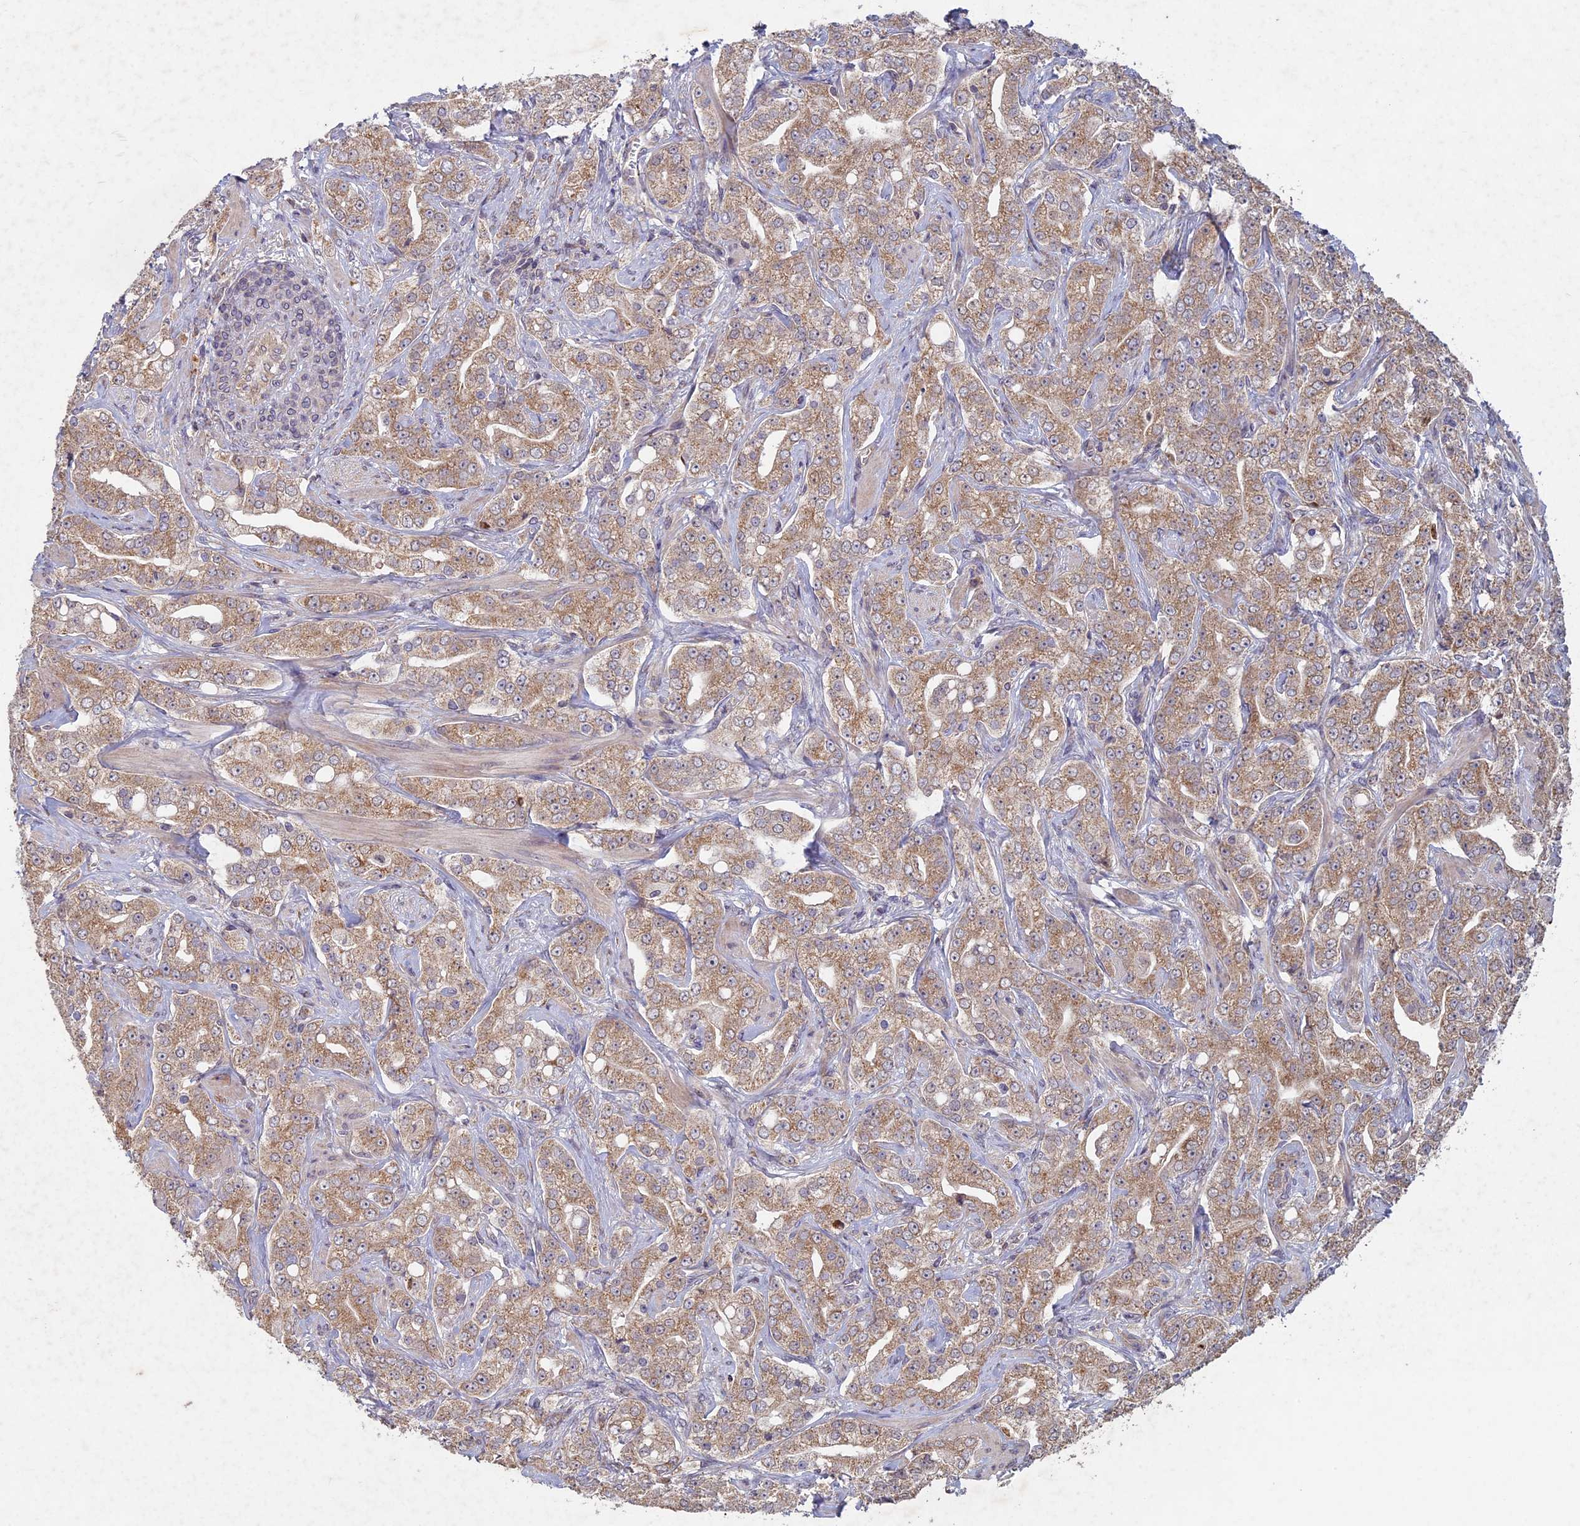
{"staining": {"intensity": "moderate", "quantity": ">75%", "location": "cytoplasmic/membranous"}, "tissue": "prostate cancer", "cell_type": "Tumor cells", "image_type": "cancer", "snomed": [{"axis": "morphology", "description": "Adenocarcinoma, Low grade"}, {"axis": "topography", "description": "Prostate"}], "caption": "Moderate cytoplasmic/membranous expression is appreciated in about >75% of tumor cells in prostate cancer (adenocarcinoma (low-grade)).", "gene": "RCCD1", "patient": {"sex": "male", "age": 67}}